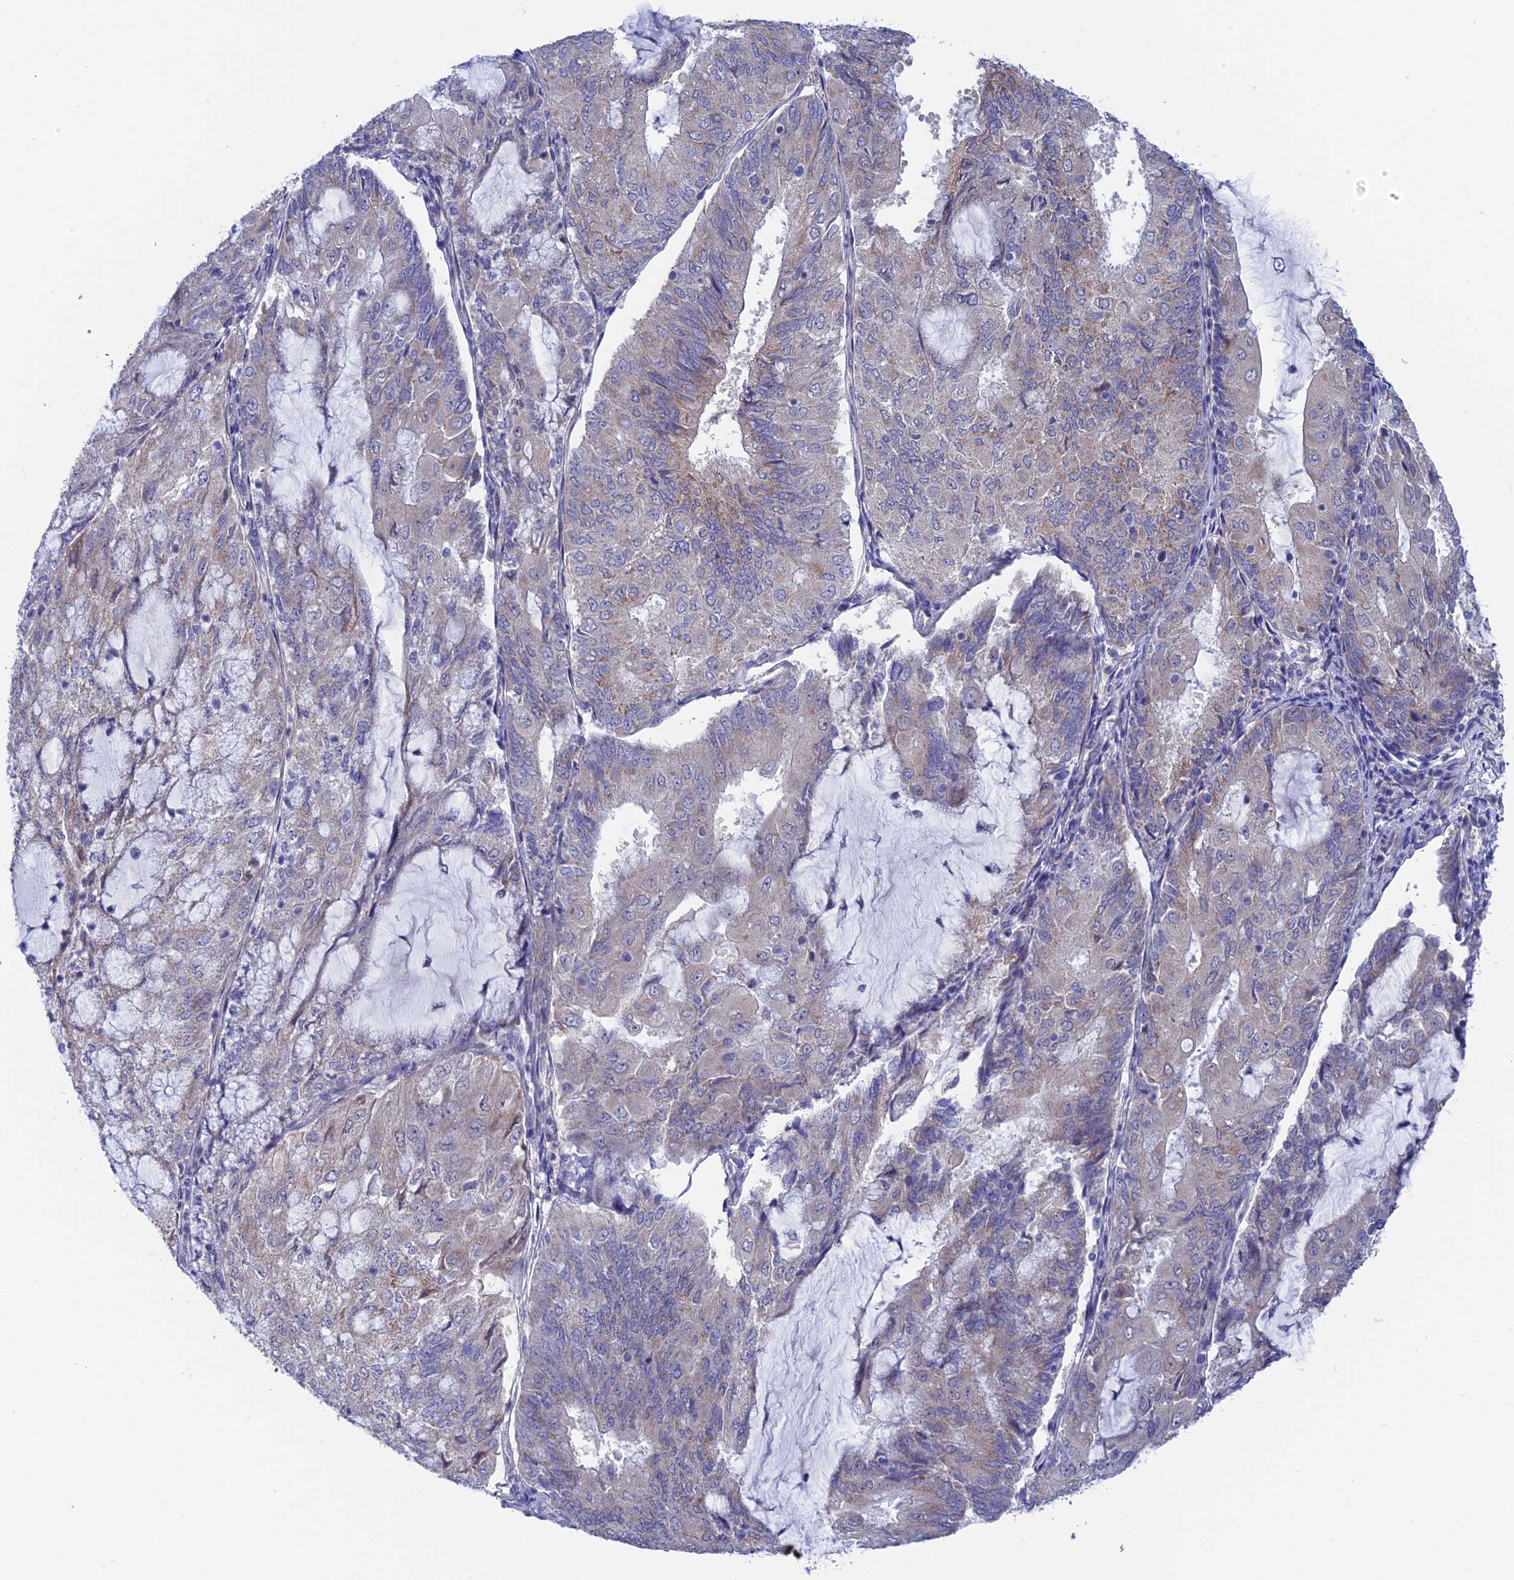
{"staining": {"intensity": "weak", "quantity": "25%-75%", "location": "cytoplasmic/membranous"}, "tissue": "endometrial cancer", "cell_type": "Tumor cells", "image_type": "cancer", "snomed": [{"axis": "morphology", "description": "Adenocarcinoma, NOS"}, {"axis": "topography", "description": "Endometrium"}], "caption": "This histopathology image demonstrates endometrial cancer (adenocarcinoma) stained with immunohistochemistry to label a protein in brown. The cytoplasmic/membranous of tumor cells show weak positivity for the protein. Nuclei are counter-stained blue.", "gene": "AK4", "patient": {"sex": "female", "age": 81}}